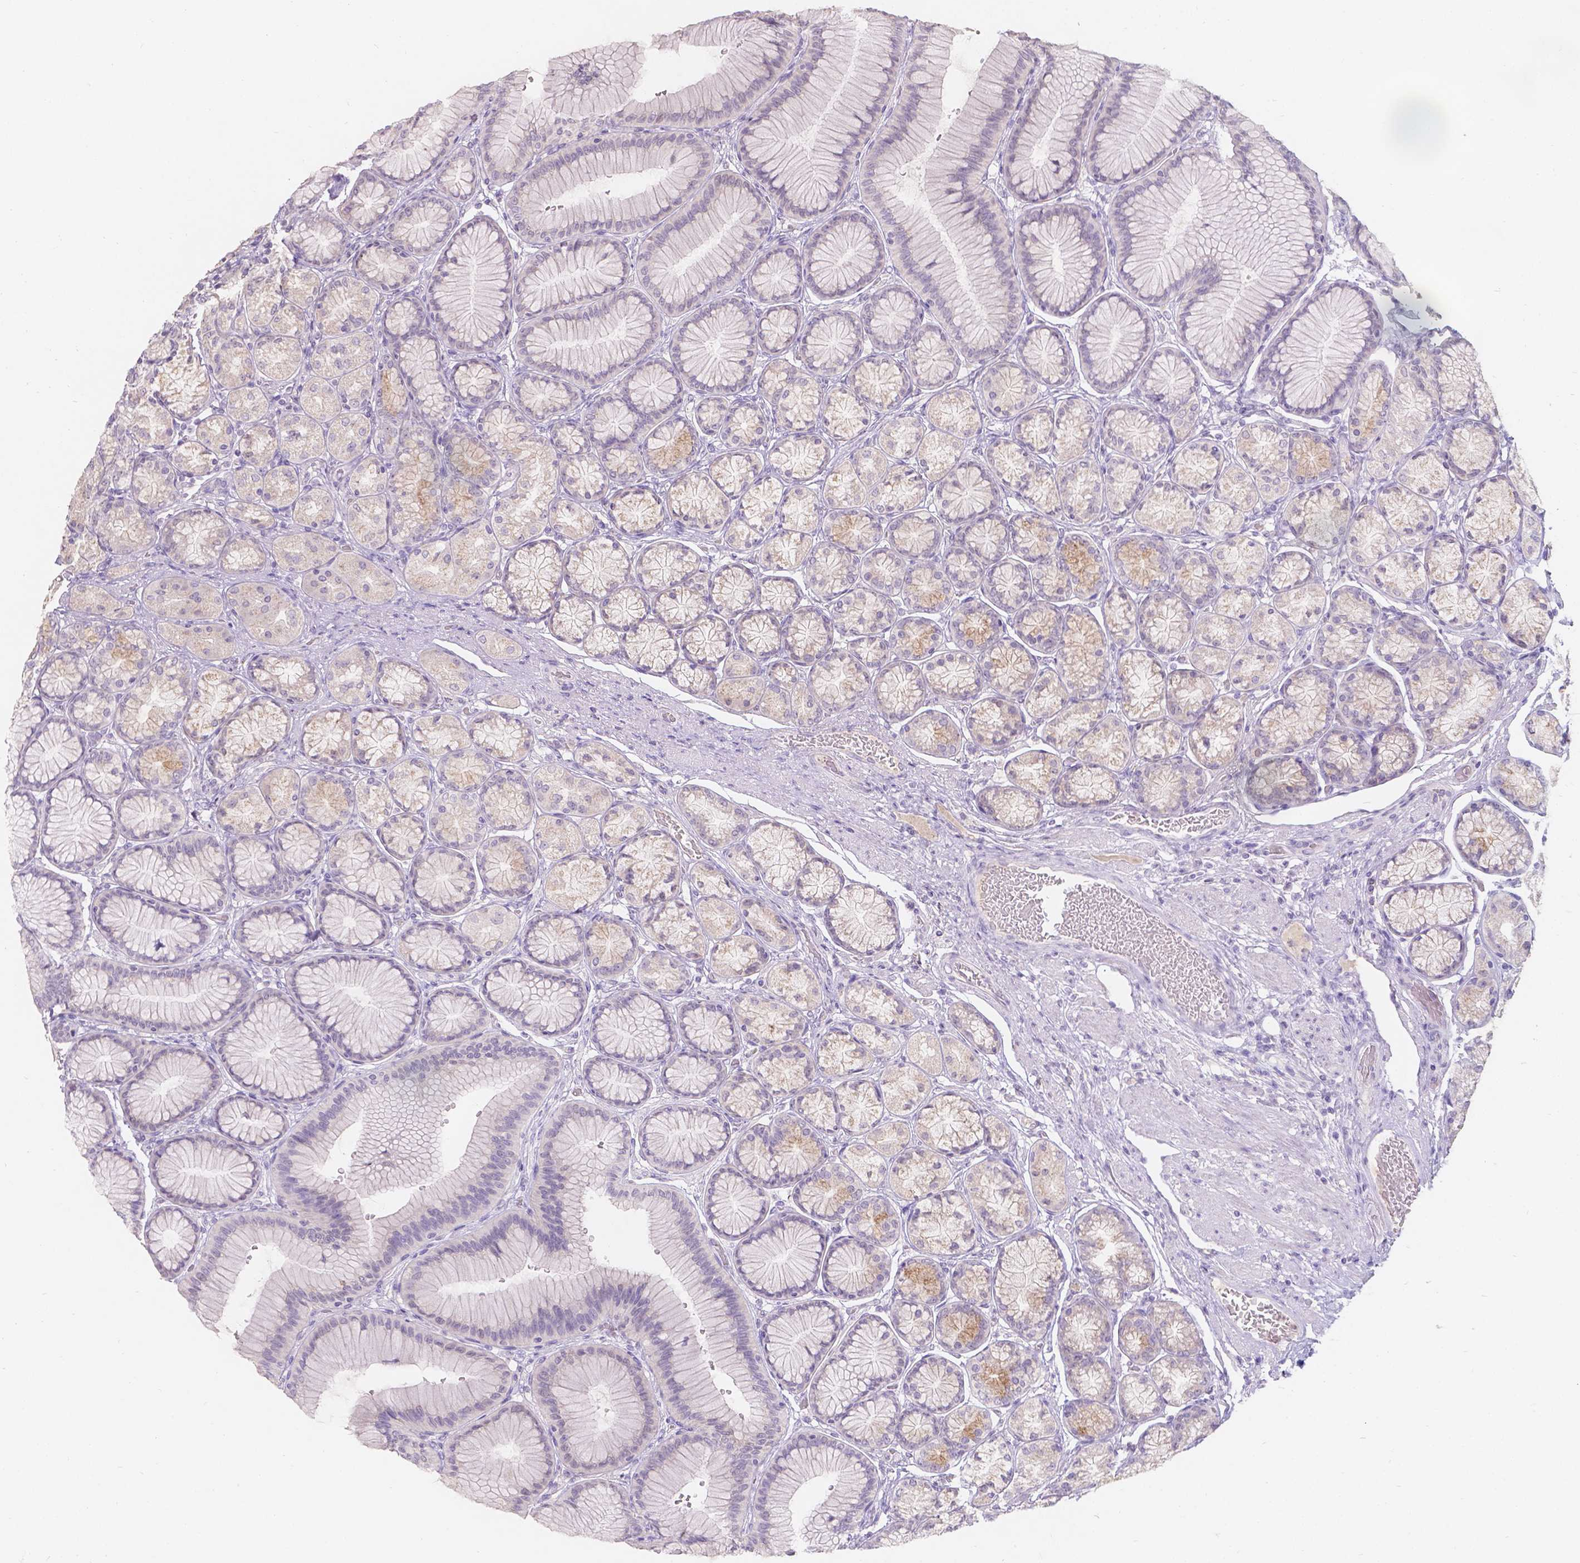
{"staining": {"intensity": "negative", "quantity": "none", "location": "none"}, "tissue": "stomach", "cell_type": "Glandular cells", "image_type": "normal", "snomed": [{"axis": "morphology", "description": "Normal tissue, NOS"}, {"axis": "morphology", "description": "Adenocarcinoma, NOS"}, {"axis": "morphology", "description": "Adenocarcinoma, High grade"}, {"axis": "topography", "description": "Stomach, upper"}, {"axis": "topography", "description": "Stomach"}], "caption": "The immunohistochemistry (IHC) histopathology image has no significant positivity in glandular cells of stomach.", "gene": "DCAF4L1", "patient": {"sex": "female", "age": 65}}